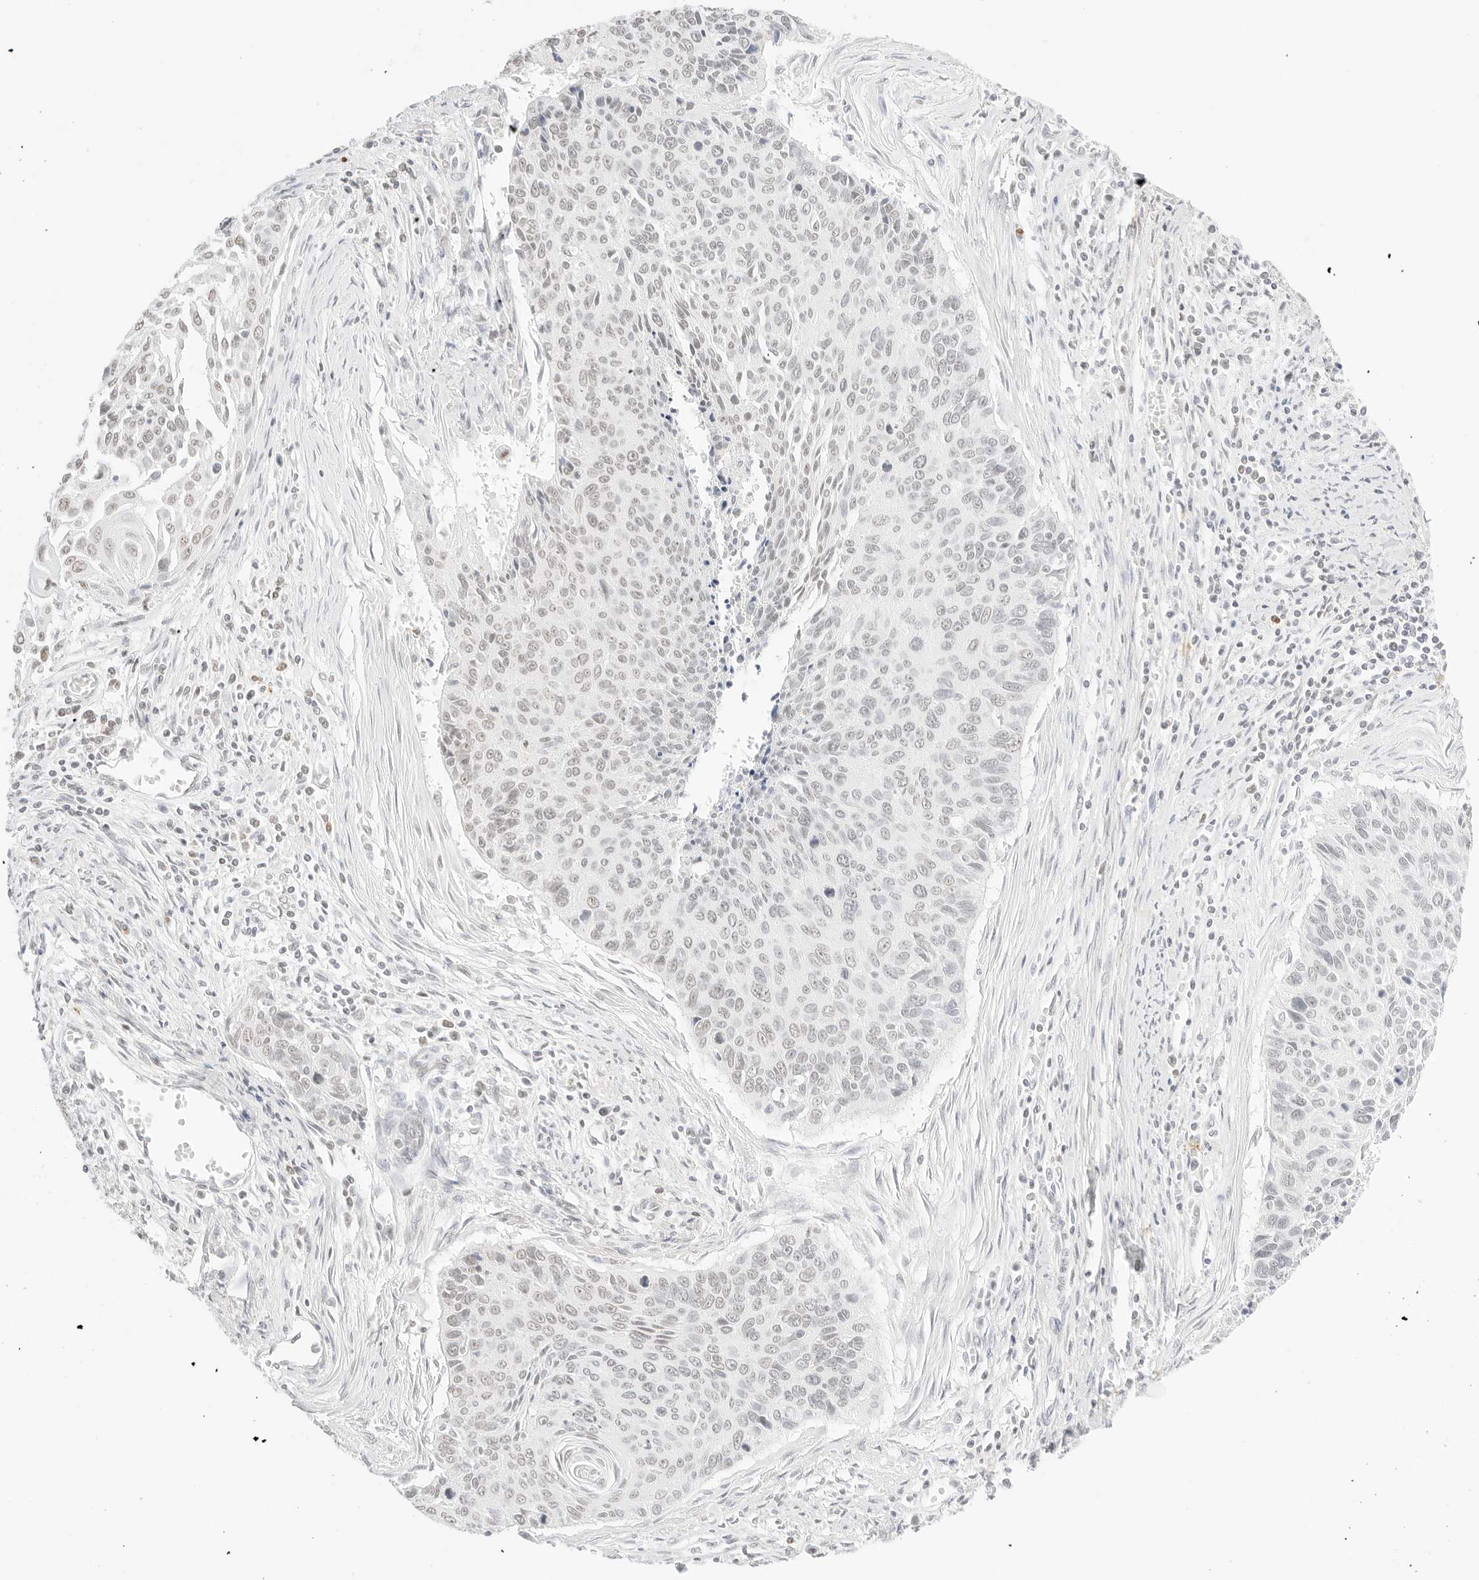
{"staining": {"intensity": "weak", "quantity": "<25%", "location": "nuclear"}, "tissue": "cervical cancer", "cell_type": "Tumor cells", "image_type": "cancer", "snomed": [{"axis": "morphology", "description": "Squamous cell carcinoma, NOS"}, {"axis": "topography", "description": "Cervix"}], "caption": "Immunohistochemistry of human squamous cell carcinoma (cervical) exhibits no positivity in tumor cells. (Immunohistochemistry, brightfield microscopy, high magnification).", "gene": "FBLN5", "patient": {"sex": "female", "age": 55}}